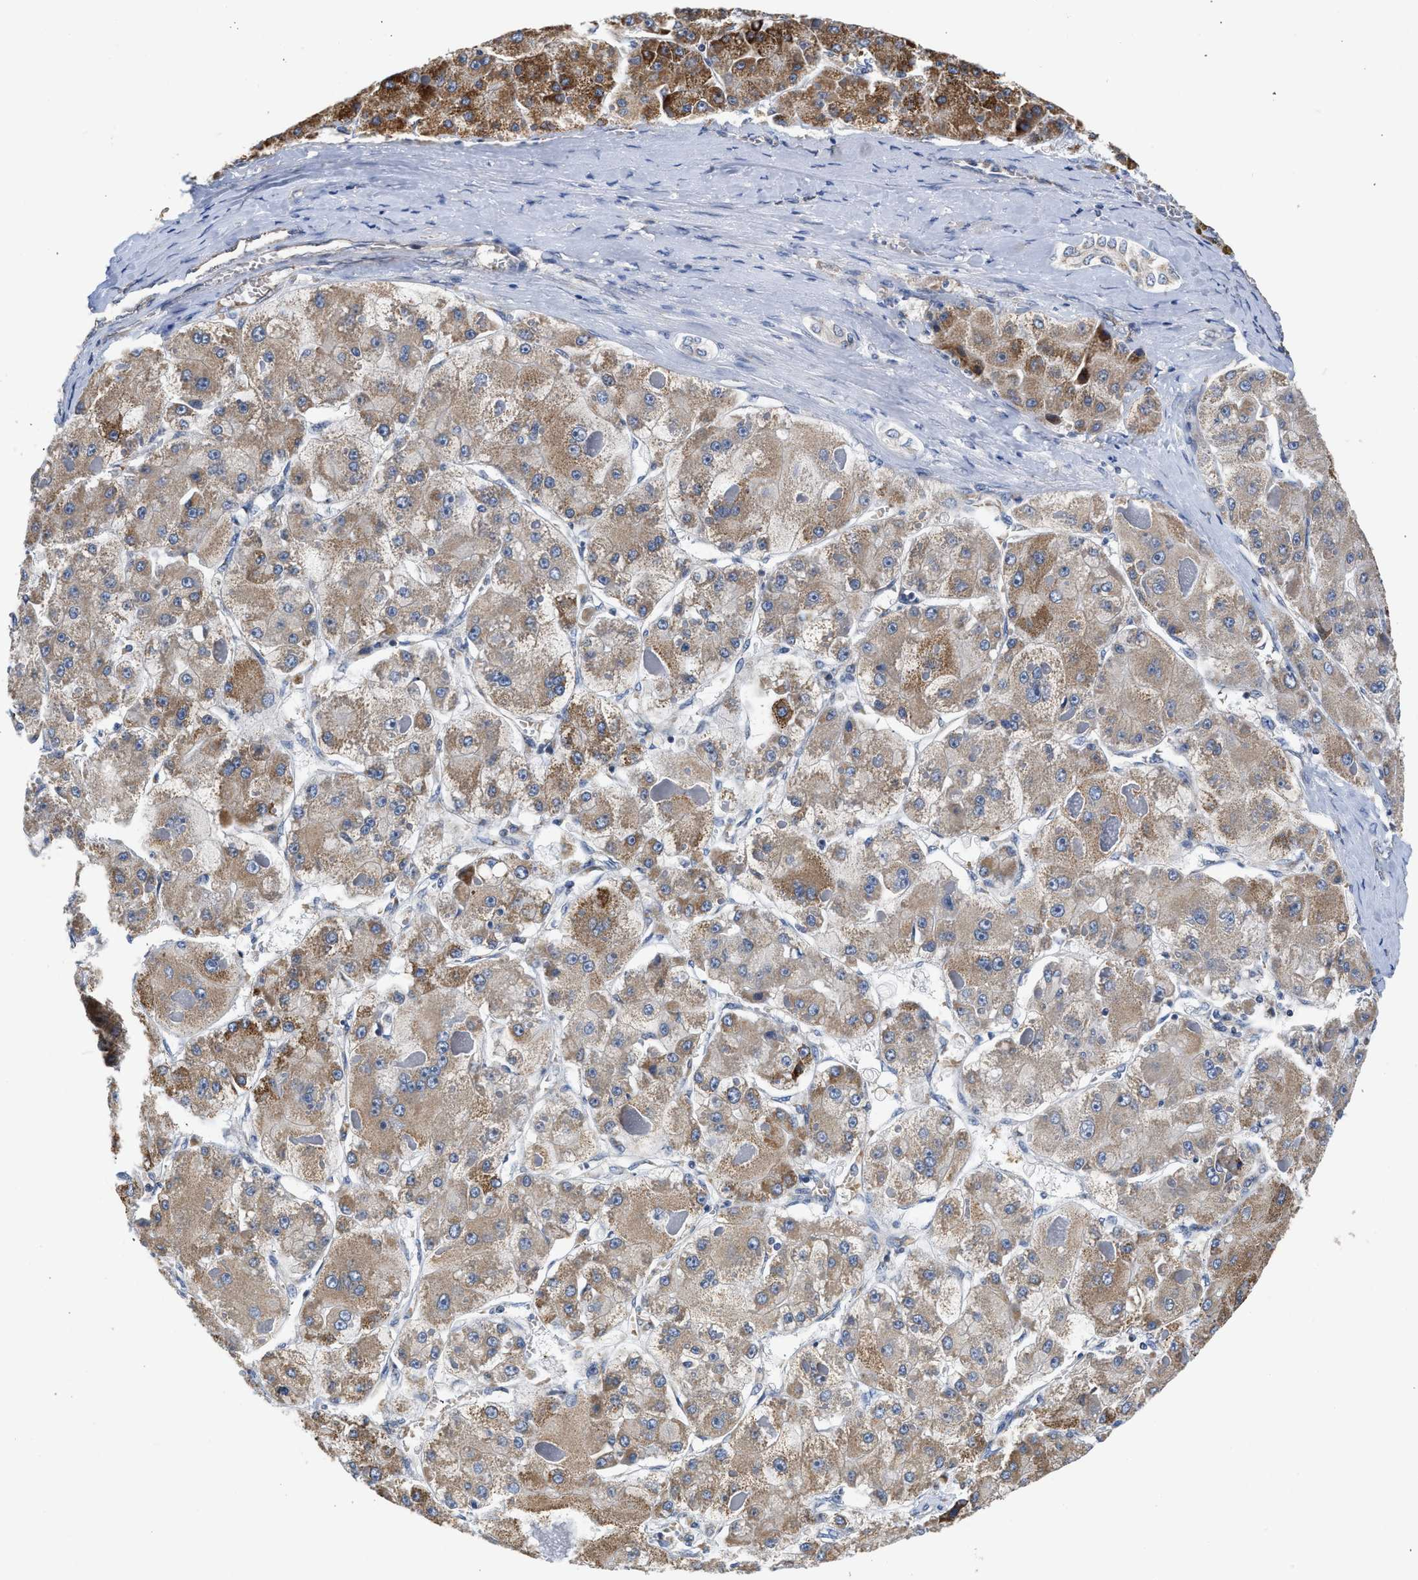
{"staining": {"intensity": "strong", "quantity": "<25%", "location": "cytoplasmic/membranous"}, "tissue": "liver cancer", "cell_type": "Tumor cells", "image_type": "cancer", "snomed": [{"axis": "morphology", "description": "Carcinoma, Hepatocellular, NOS"}, {"axis": "topography", "description": "Liver"}], "caption": "The immunohistochemical stain highlights strong cytoplasmic/membranous expression in tumor cells of liver cancer (hepatocellular carcinoma) tissue. Immunohistochemistry stains the protein of interest in brown and the nuclei are stained blue.", "gene": "PIM1", "patient": {"sex": "female", "age": 73}}